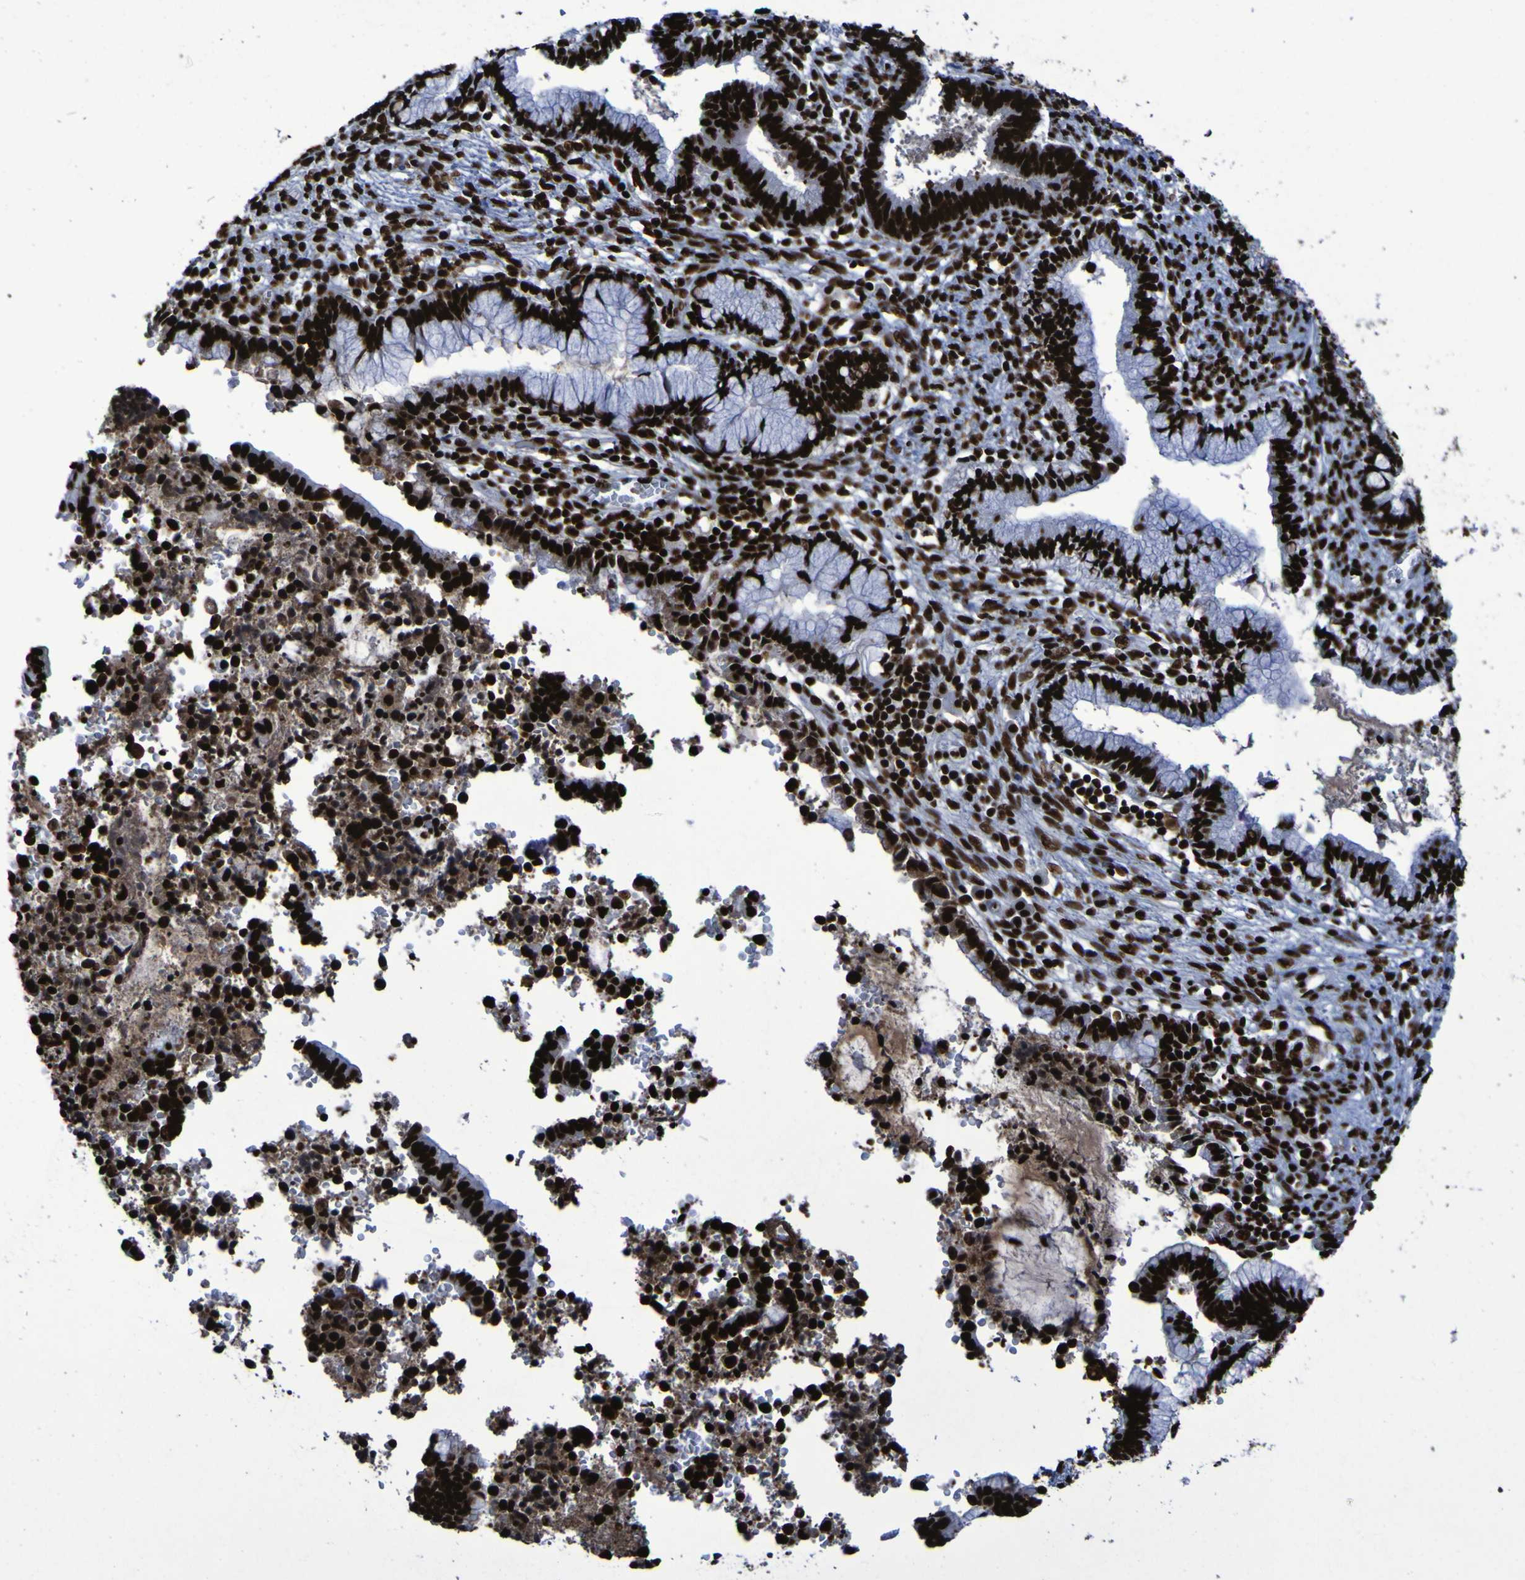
{"staining": {"intensity": "strong", "quantity": ">75%", "location": "nuclear"}, "tissue": "cervical cancer", "cell_type": "Tumor cells", "image_type": "cancer", "snomed": [{"axis": "morphology", "description": "Adenocarcinoma, NOS"}, {"axis": "topography", "description": "Cervix"}], "caption": "This micrograph exhibits IHC staining of cervical cancer (adenocarcinoma), with high strong nuclear staining in about >75% of tumor cells.", "gene": "NPM1", "patient": {"sex": "female", "age": 44}}